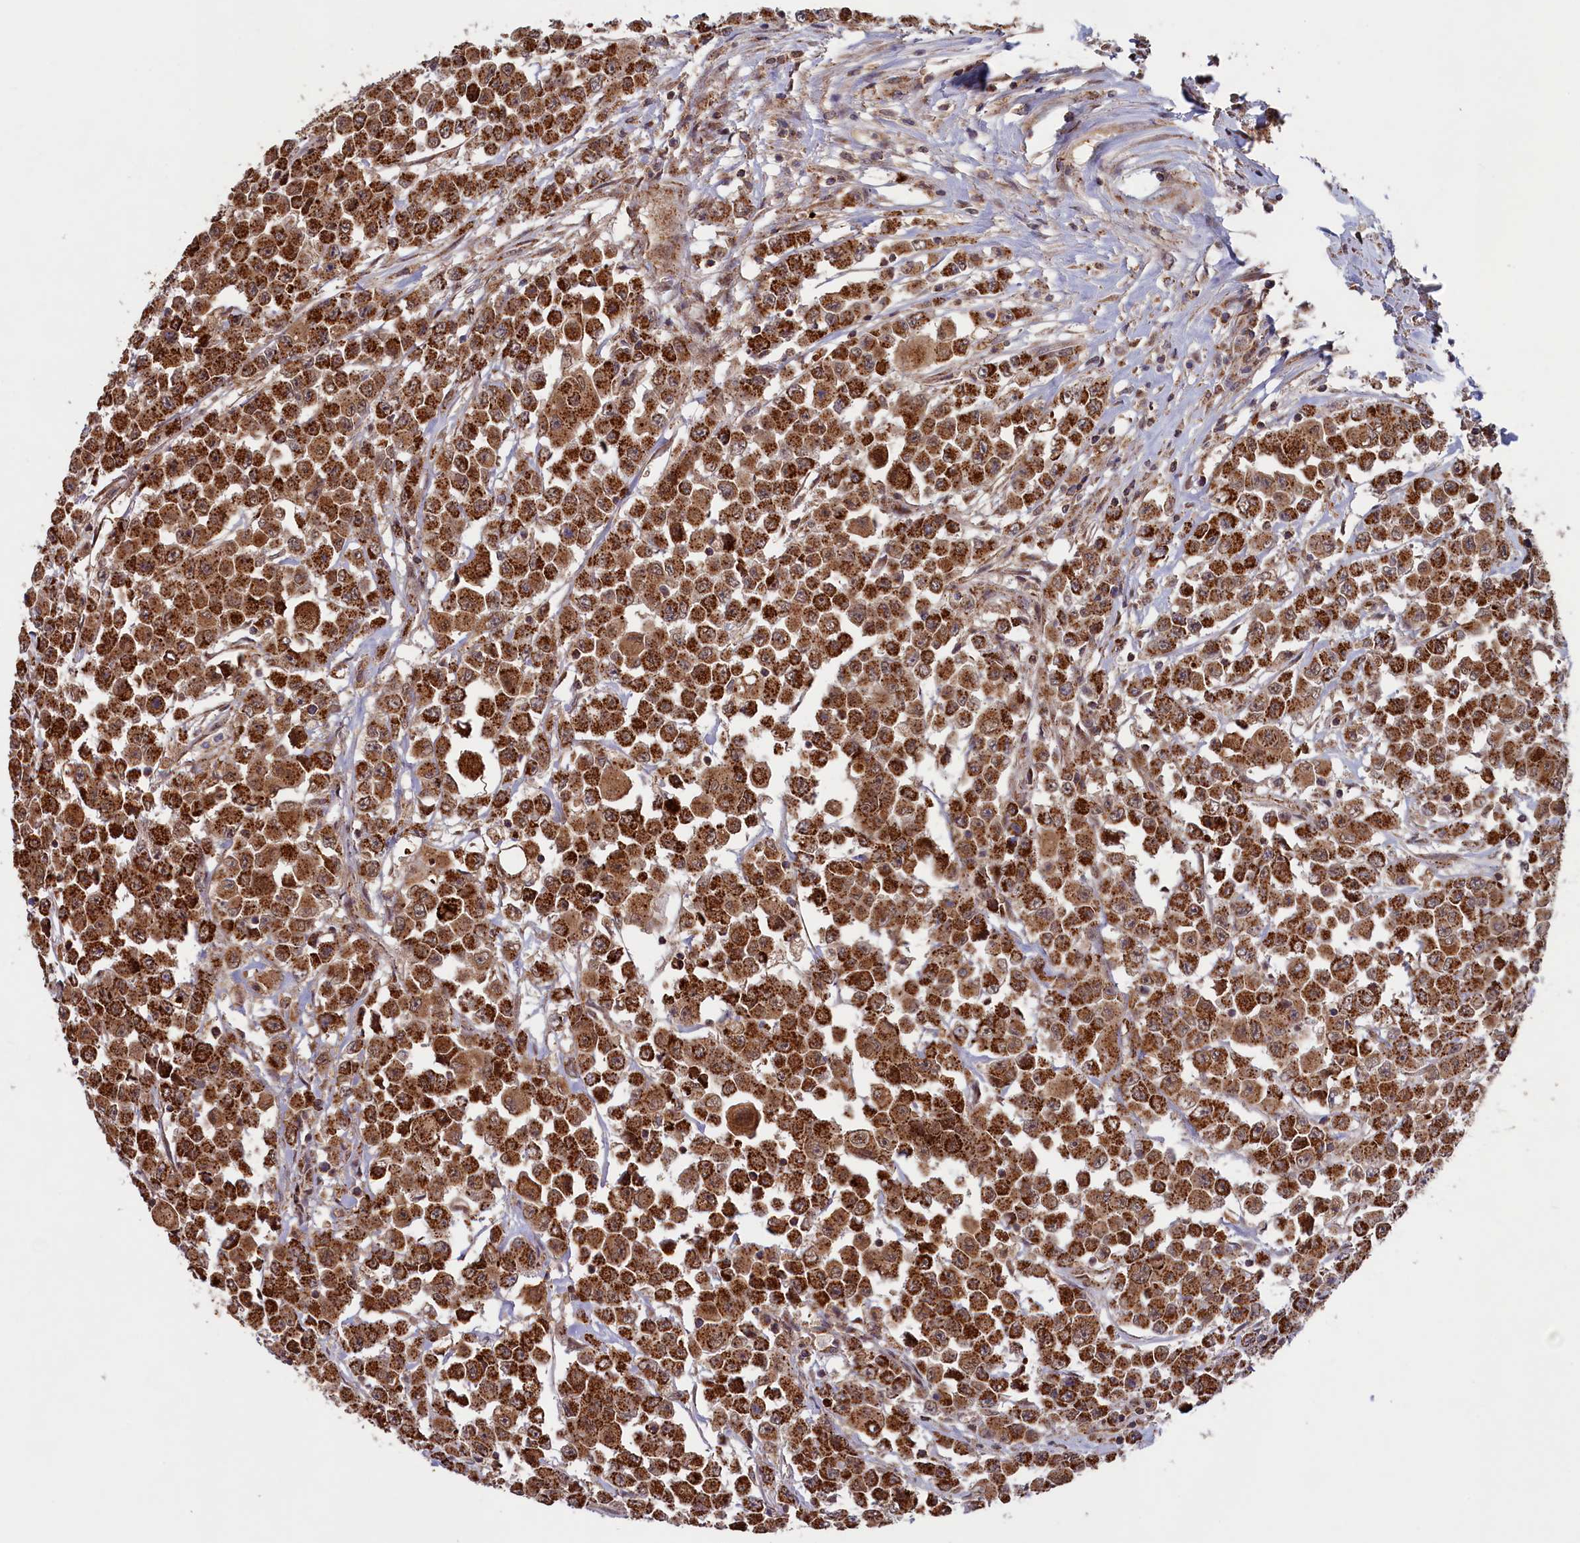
{"staining": {"intensity": "strong", "quantity": ">75%", "location": "cytoplasmic/membranous"}, "tissue": "colorectal cancer", "cell_type": "Tumor cells", "image_type": "cancer", "snomed": [{"axis": "morphology", "description": "Adenocarcinoma, NOS"}, {"axis": "topography", "description": "Colon"}], "caption": "Protein positivity by IHC displays strong cytoplasmic/membranous staining in about >75% of tumor cells in adenocarcinoma (colorectal). (Stains: DAB (3,3'-diaminobenzidine) in brown, nuclei in blue, Microscopy: brightfield microscopy at high magnification).", "gene": "DUS3L", "patient": {"sex": "male", "age": 51}}